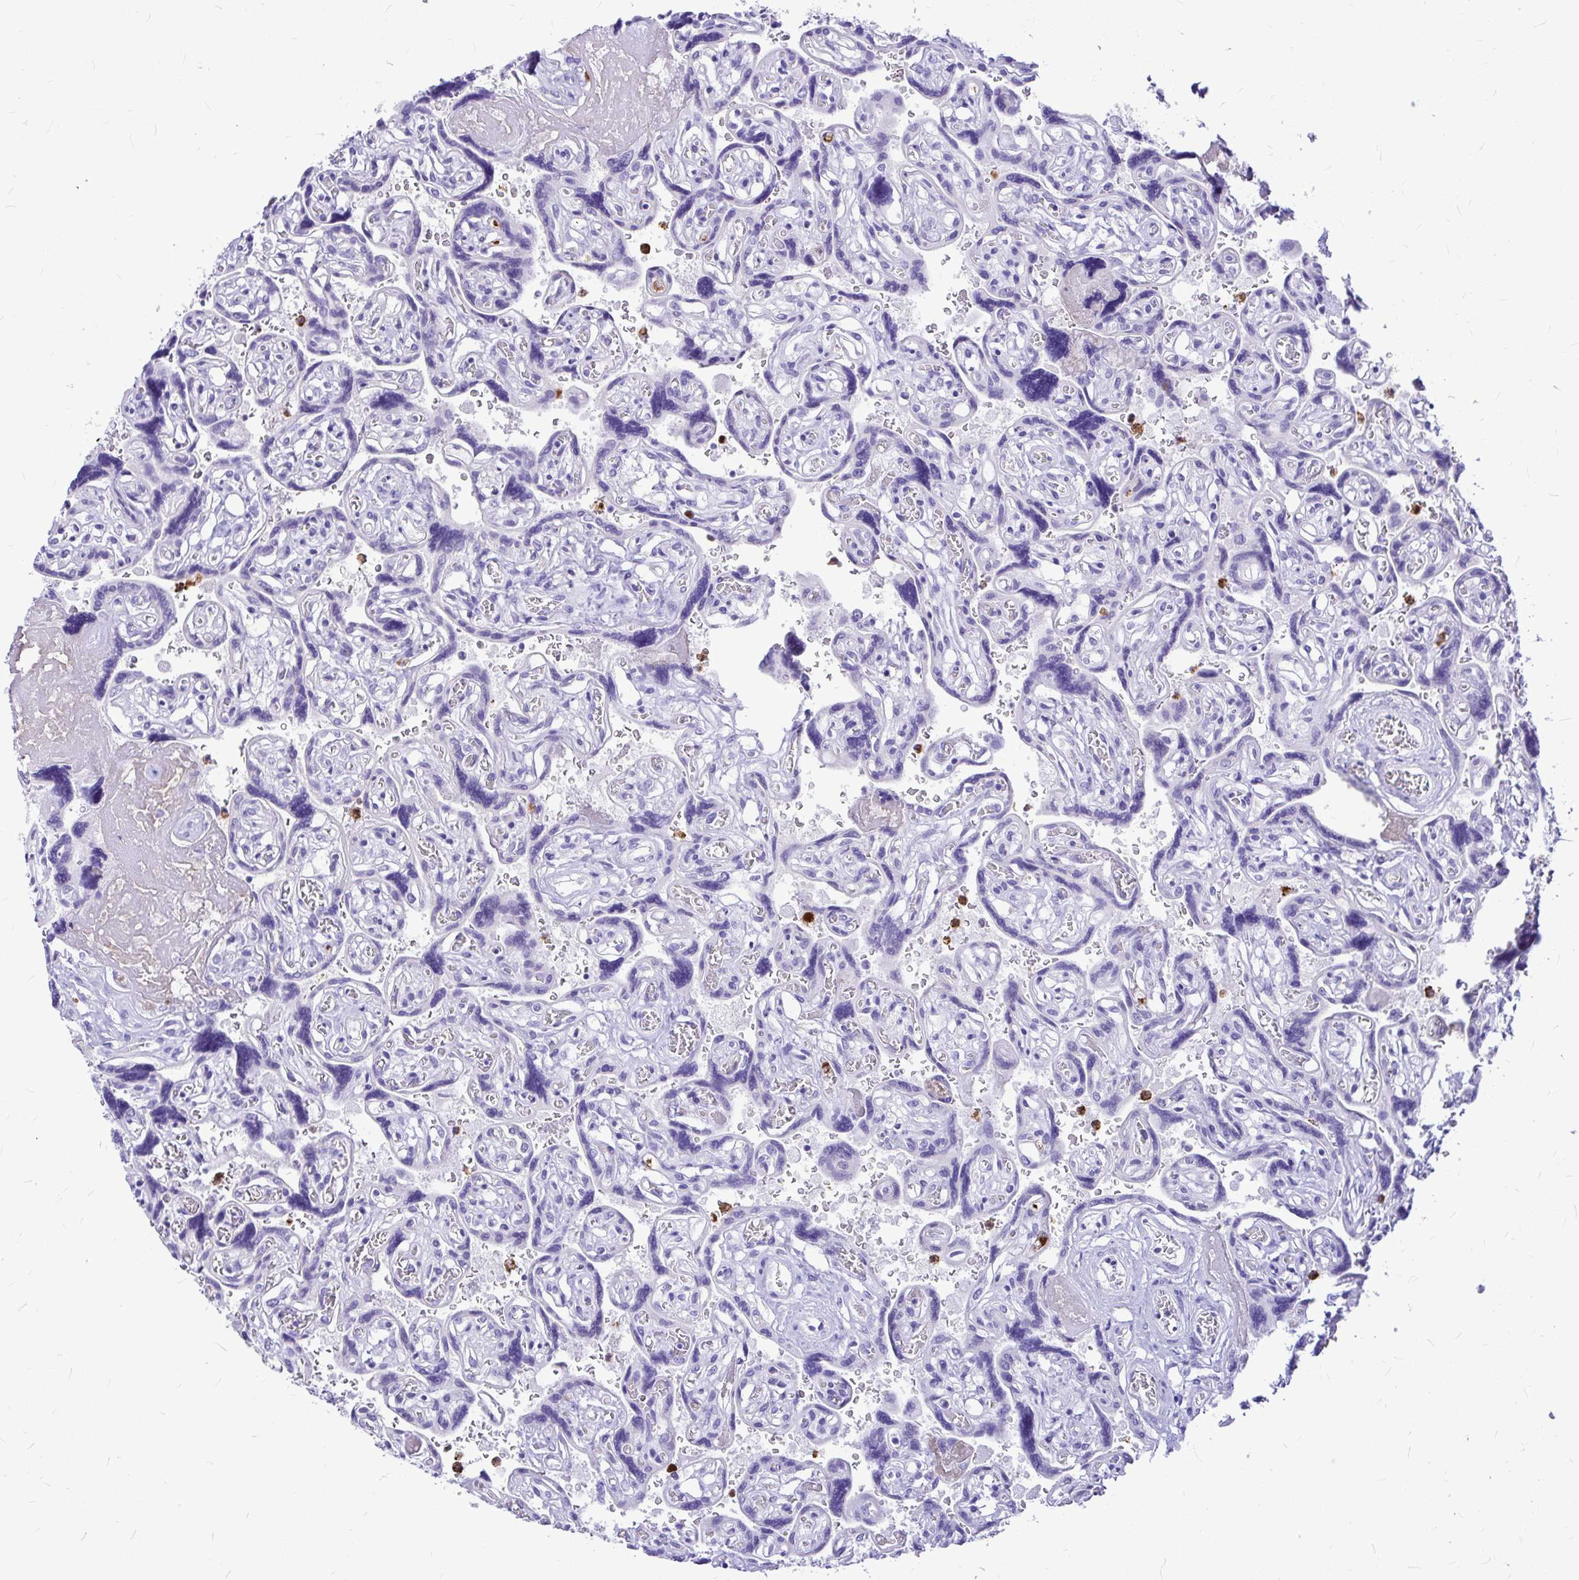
{"staining": {"intensity": "negative", "quantity": "none", "location": "none"}, "tissue": "placenta", "cell_type": "Decidual cells", "image_type": "normal", "snomed": [{"axis": "morphology", "description": "Normal tissue, NOS"}, {"axis": "topography", "description": "Placenta"}], "caption": "Human placenta stained for a protein using IHC reveals no staining in decidual cells.", "gene": "CLEC1B", "patient": {"sex": "female", "age": 32}}